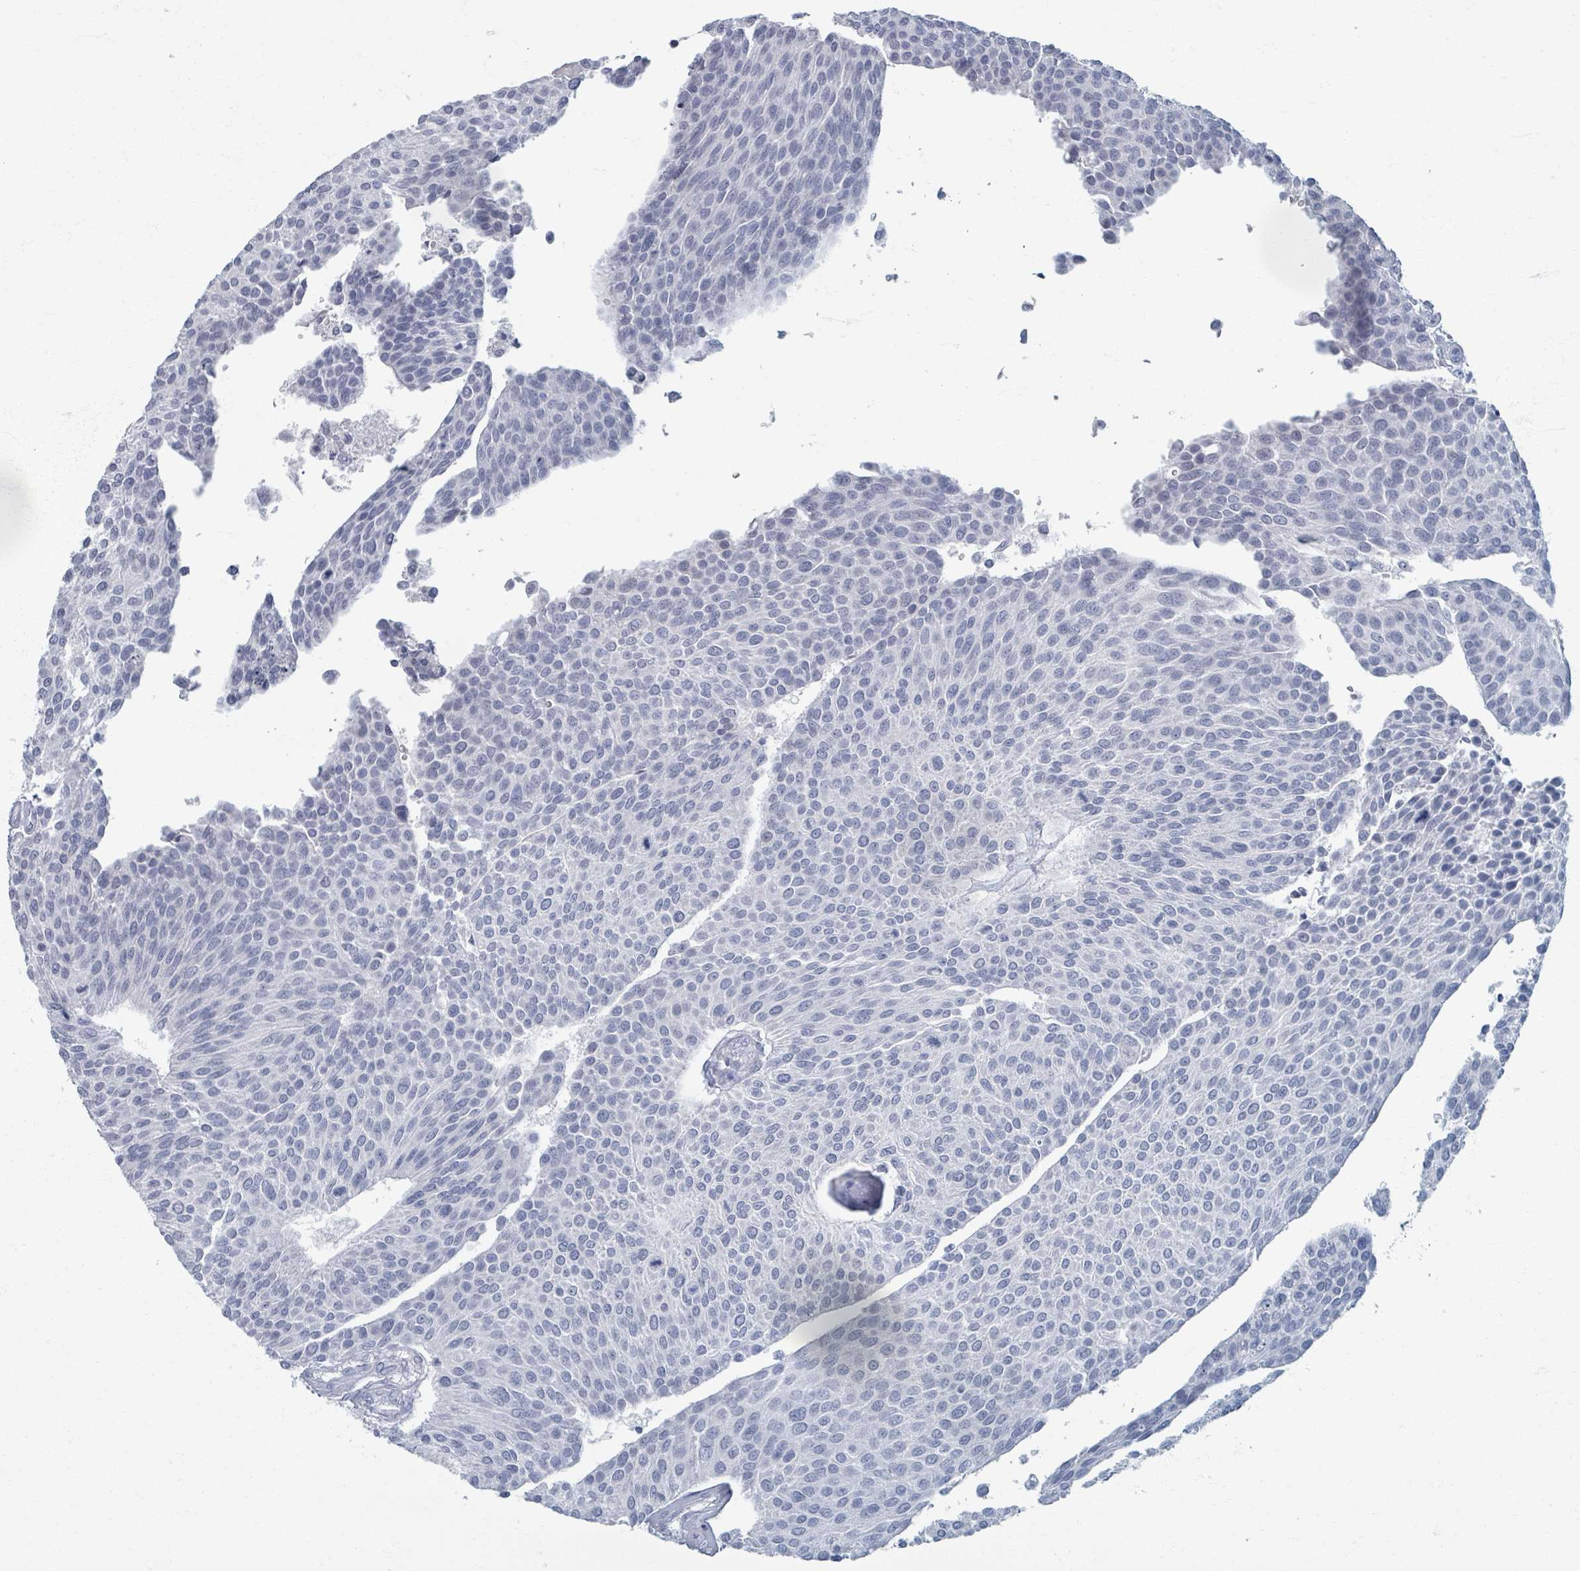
{"staining": {"intensity": "negative", "quantity": "none", "location": "none"}, "tissue": "urothelial cancer", "cell_type": "Tumor cells", "image_type": "cancer", "snomed": [{"axis": "morphology", "description": "Urothelial carcinoma, NOS"}, {"axis": "topography", "description": "Urinary bladder"}], "caption": "Transitional cell carcinoma was stained to show a protein in brown. There is no significant positivity in tumor cells.", "gene": "TAS2R1", "patient": {"sex": "male", "age": 55}}